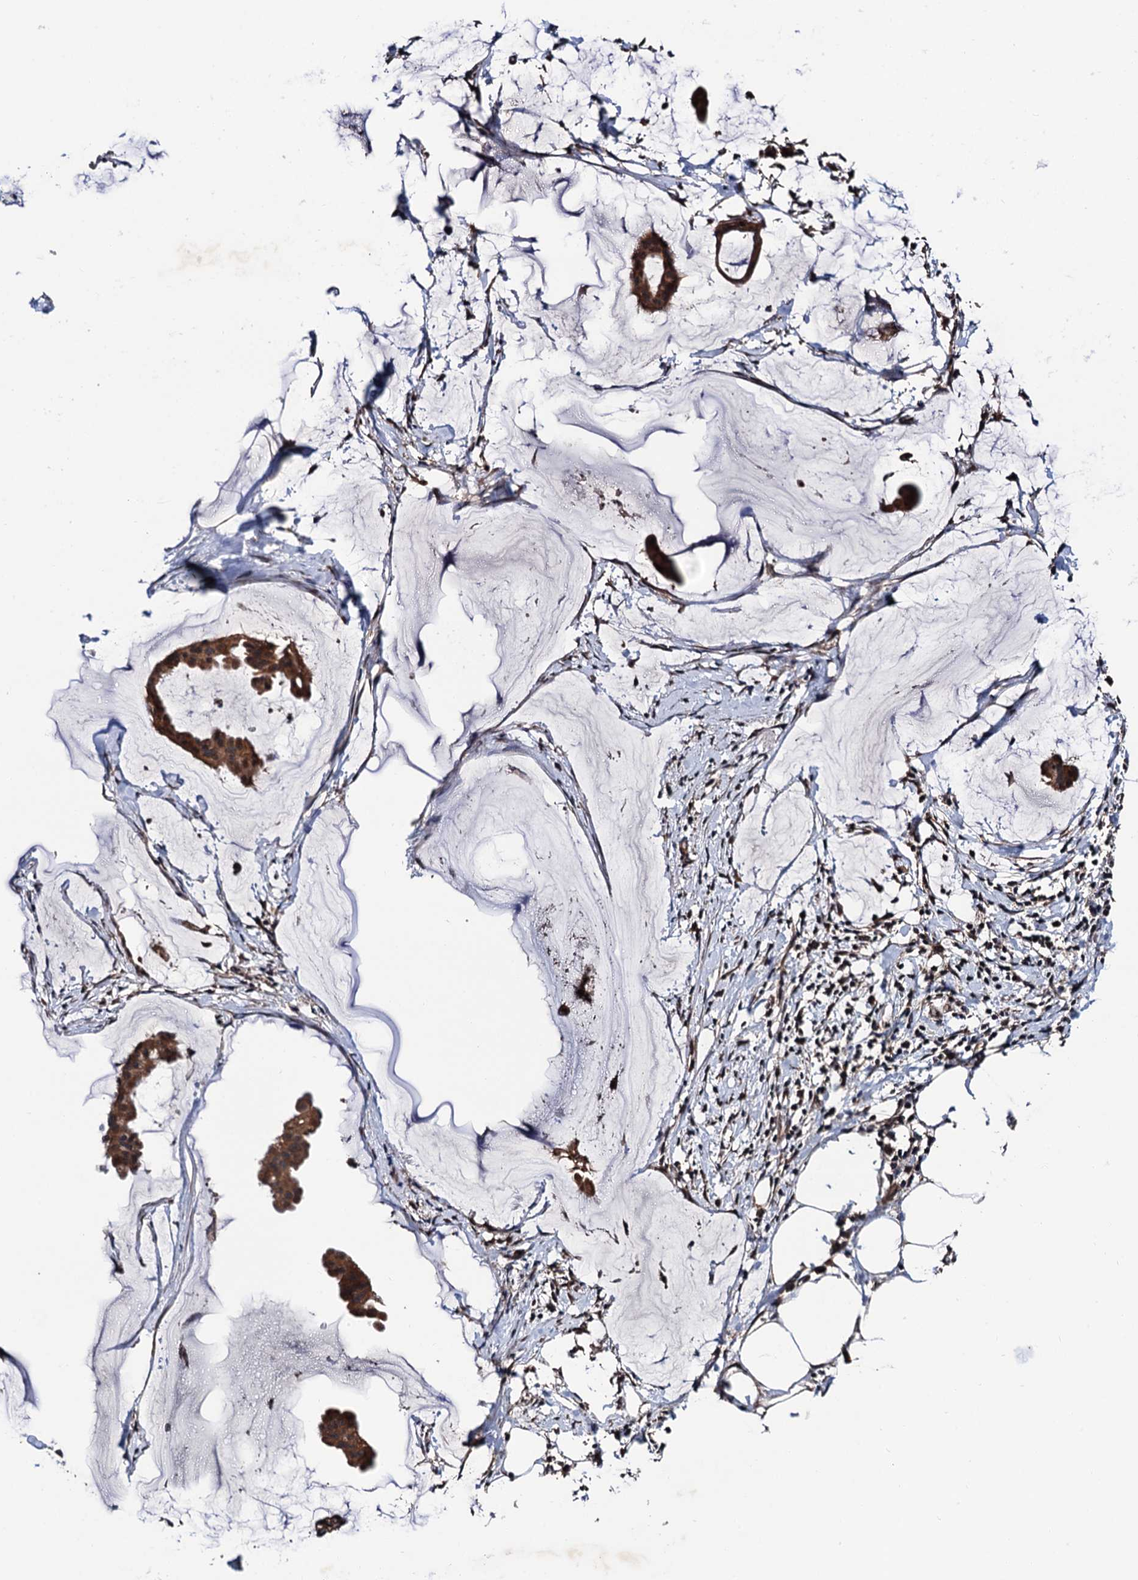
{"staining": {"intensity": "strong", "quantity": ">75%", "location": "cytoplasmic/membranous"}, "tissue": "ovarian cancer", "cell_type": "Tumor cells", "image_type": "cancer", "snomed": [{"axis": "morphology", "description": "Cystadenocarcinoma, mucinous, NOS"}, {"axis": "topography", "description": "Ovary"}], "caption": "DAB (3,3'-diaminobenzidine) immunohistochemical staining of ovarian cancer (mucinous cystadenocarcinoma) shows strong cytoplasmic/membranous protein expression in approximately >75% of tumor cells. Immunohistochemistry (ihc) stains the protein in brown and the nuclei are stained blue.", "gene": "NAA16", "patient": {"sex": "female", "age": 73}}